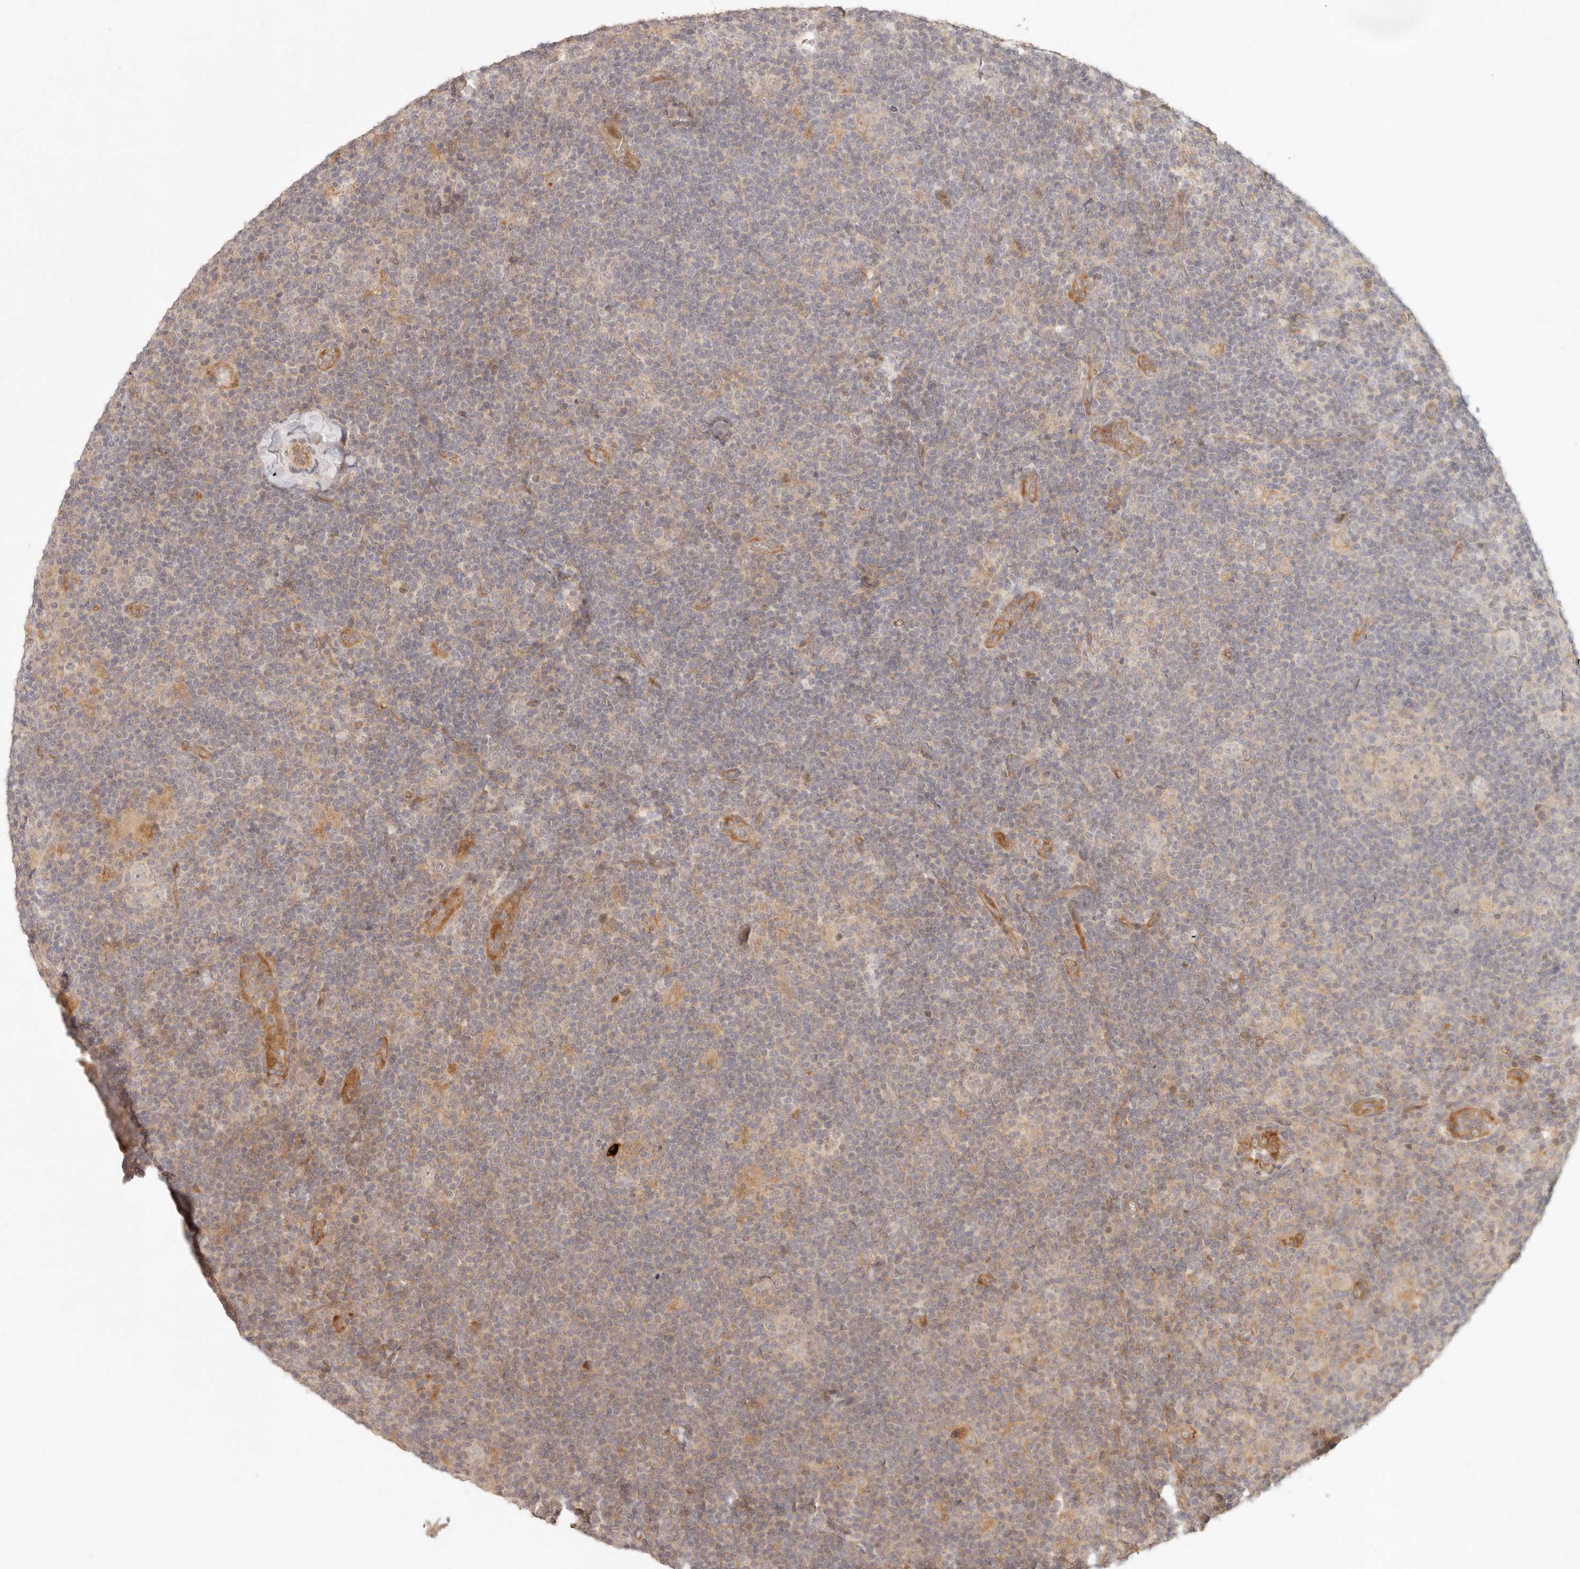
{"staining": {"intensity": "negative", "quantity": "none", "location": "none"}, "tissue": "lymphoma", "cell_type": "Tumor cells", "image_type": "cancer", "snomed": [{"axis": "morphology", "description": "Hodgkin's disease, NOS"}, {"axis": "topography", "description": "Lymph node"}], "caption": "IHC photomicrograph of neoplastic tissue: human Hodgkin's disease stained with DAB (3,3'-diaminobenzidine) reveals no significant protein positivity in tumor cells. (DAB IHC, high magnification).", "gene": "PPP1R3B", "patient": {"sex": "female", "age": 57}}